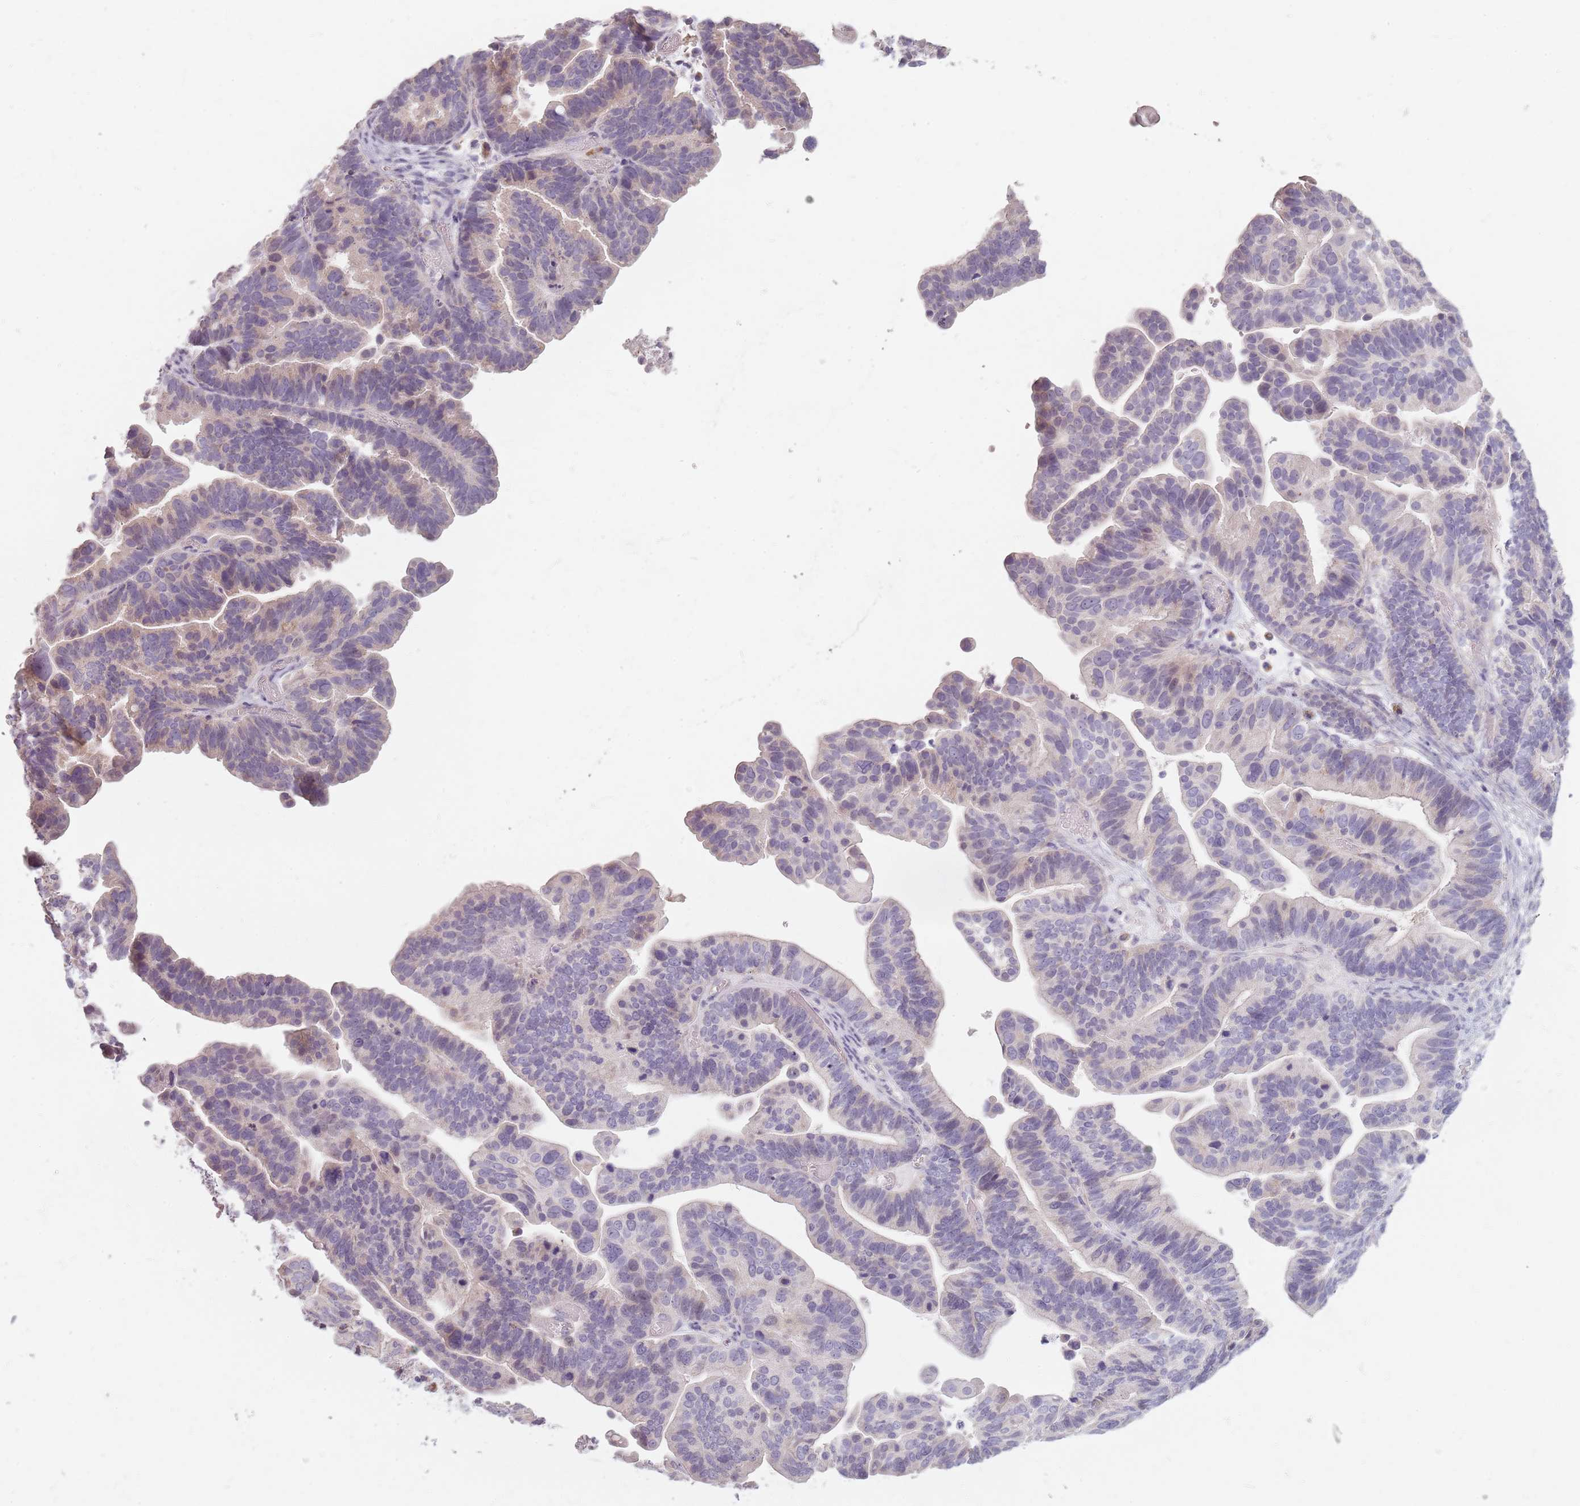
{"staining": {"intensity": "weak", "quantity": "<25%", "location": "cytoplasmic/membranous"}, "tissue": "ovarian cancer", "cell_type": "Tumor cells", "image_type": "cancer", "snomed": [{"axis": "morphology", "description": "Cystadenocarcinoma, serous, NOS"}, {"axis": "topography", "description": "Ovary"}], "caption": "Tumor cells are negative for brown protein staining in serous cystadenocarcinoma (ovarian).", "gene": "SYNGR3", "patient": {"sex": "female", "age": 56}}